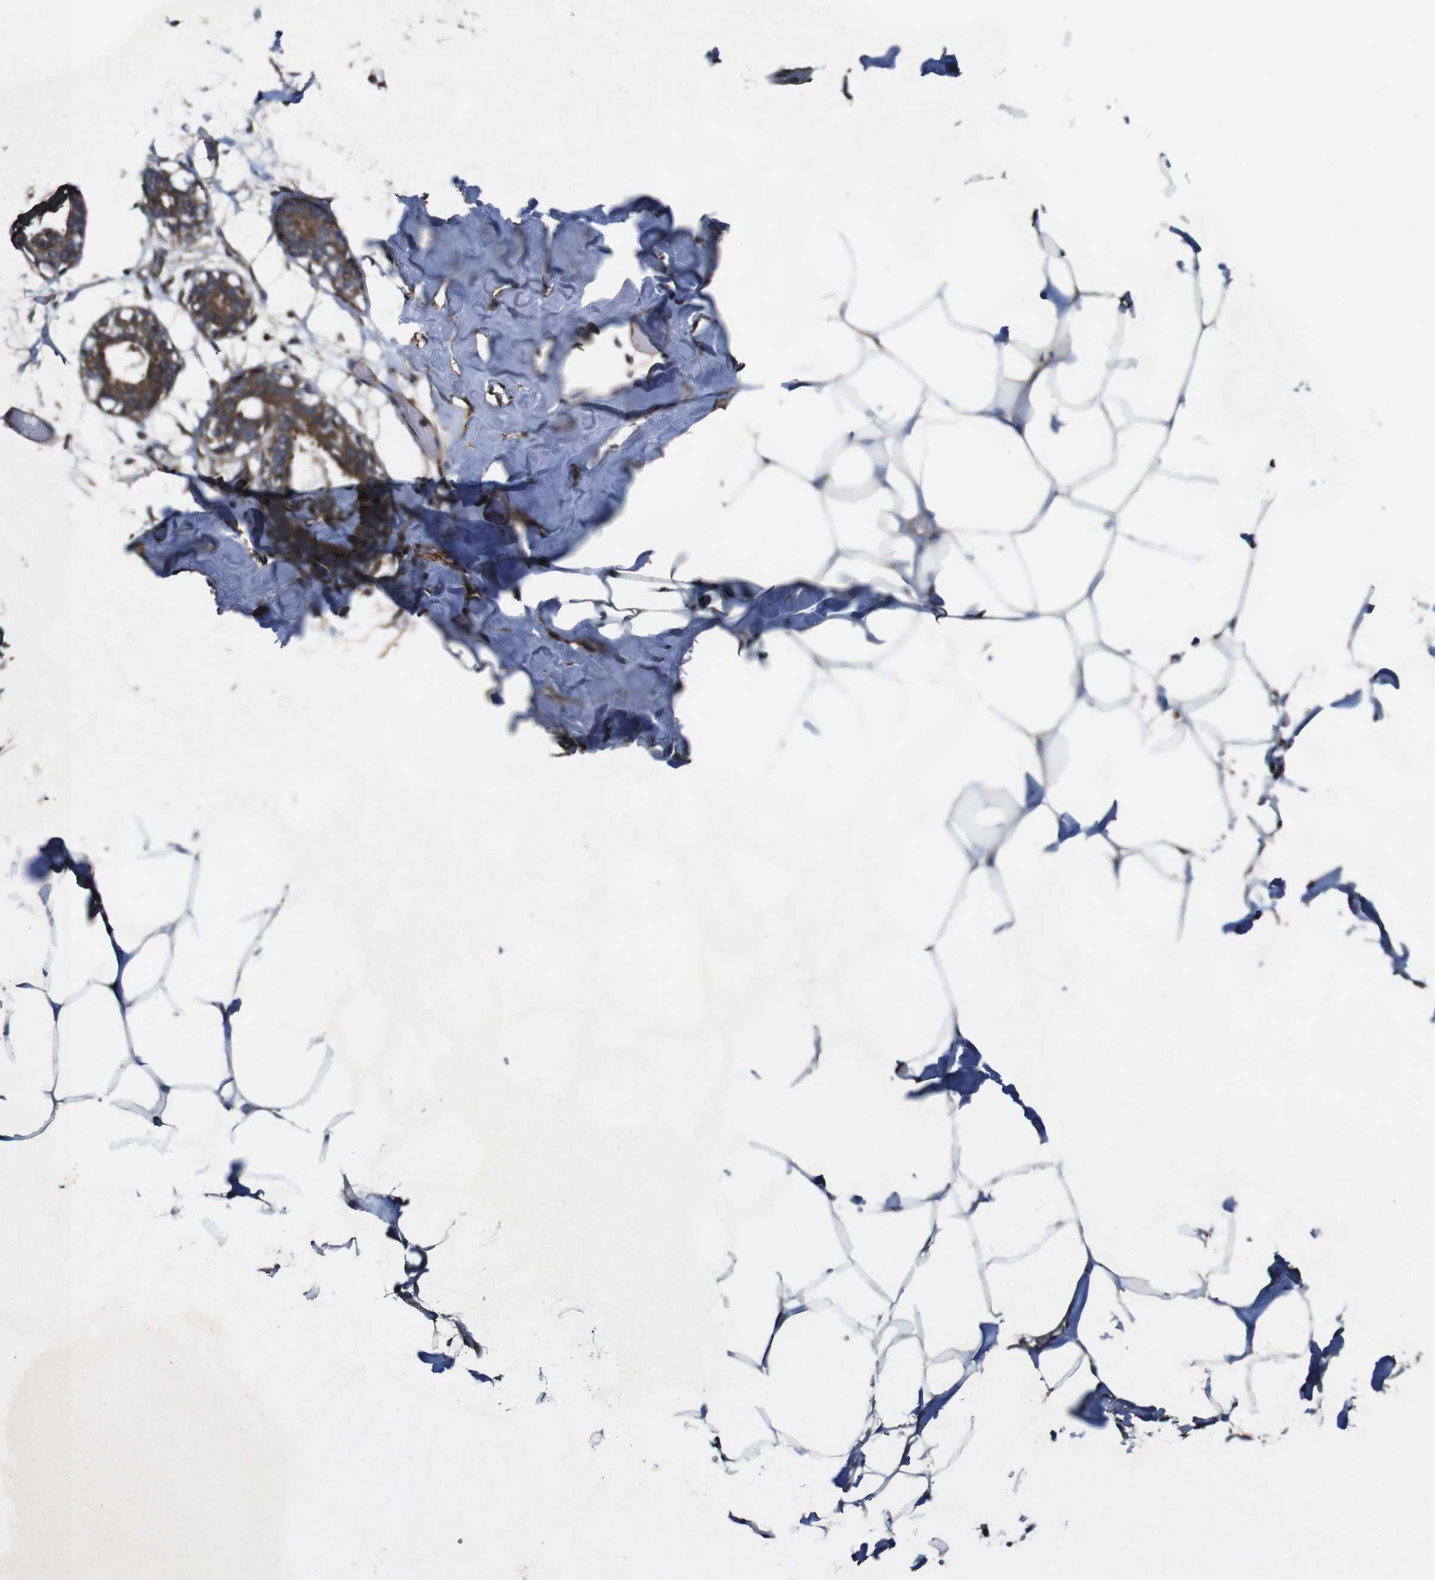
{"staining": {"intensity": "weak", "quantity": "25%-75%", "location": "cytoplasmic/membranous"}, "tissue": "adipose tissue", "cell_type": "Adipocytes", "image_type": "normal", "snomed": [{"axis": "morphology", "description": "Normal tissue, NOS"}, {"axis": "topography", "description": "Breast"}, {"axis": "topography", "description": "Adipose tissue"}], "caption": "Immunohistochemistry staining of normal adipose tissue, which reveals low levels of weak cytoplasmic/membranous staining in approximately 25%-75% of adipocytes indicating weak cytoplasmic/membranous protein staining. The staining was performed using DAB (3,3'-diaminobenzidine) (brown) for protein detection and nuclei were counterstained in hematoxylin (blue).", "gene": "GSDME", "patient": {"sex": "female", "age": 25}}